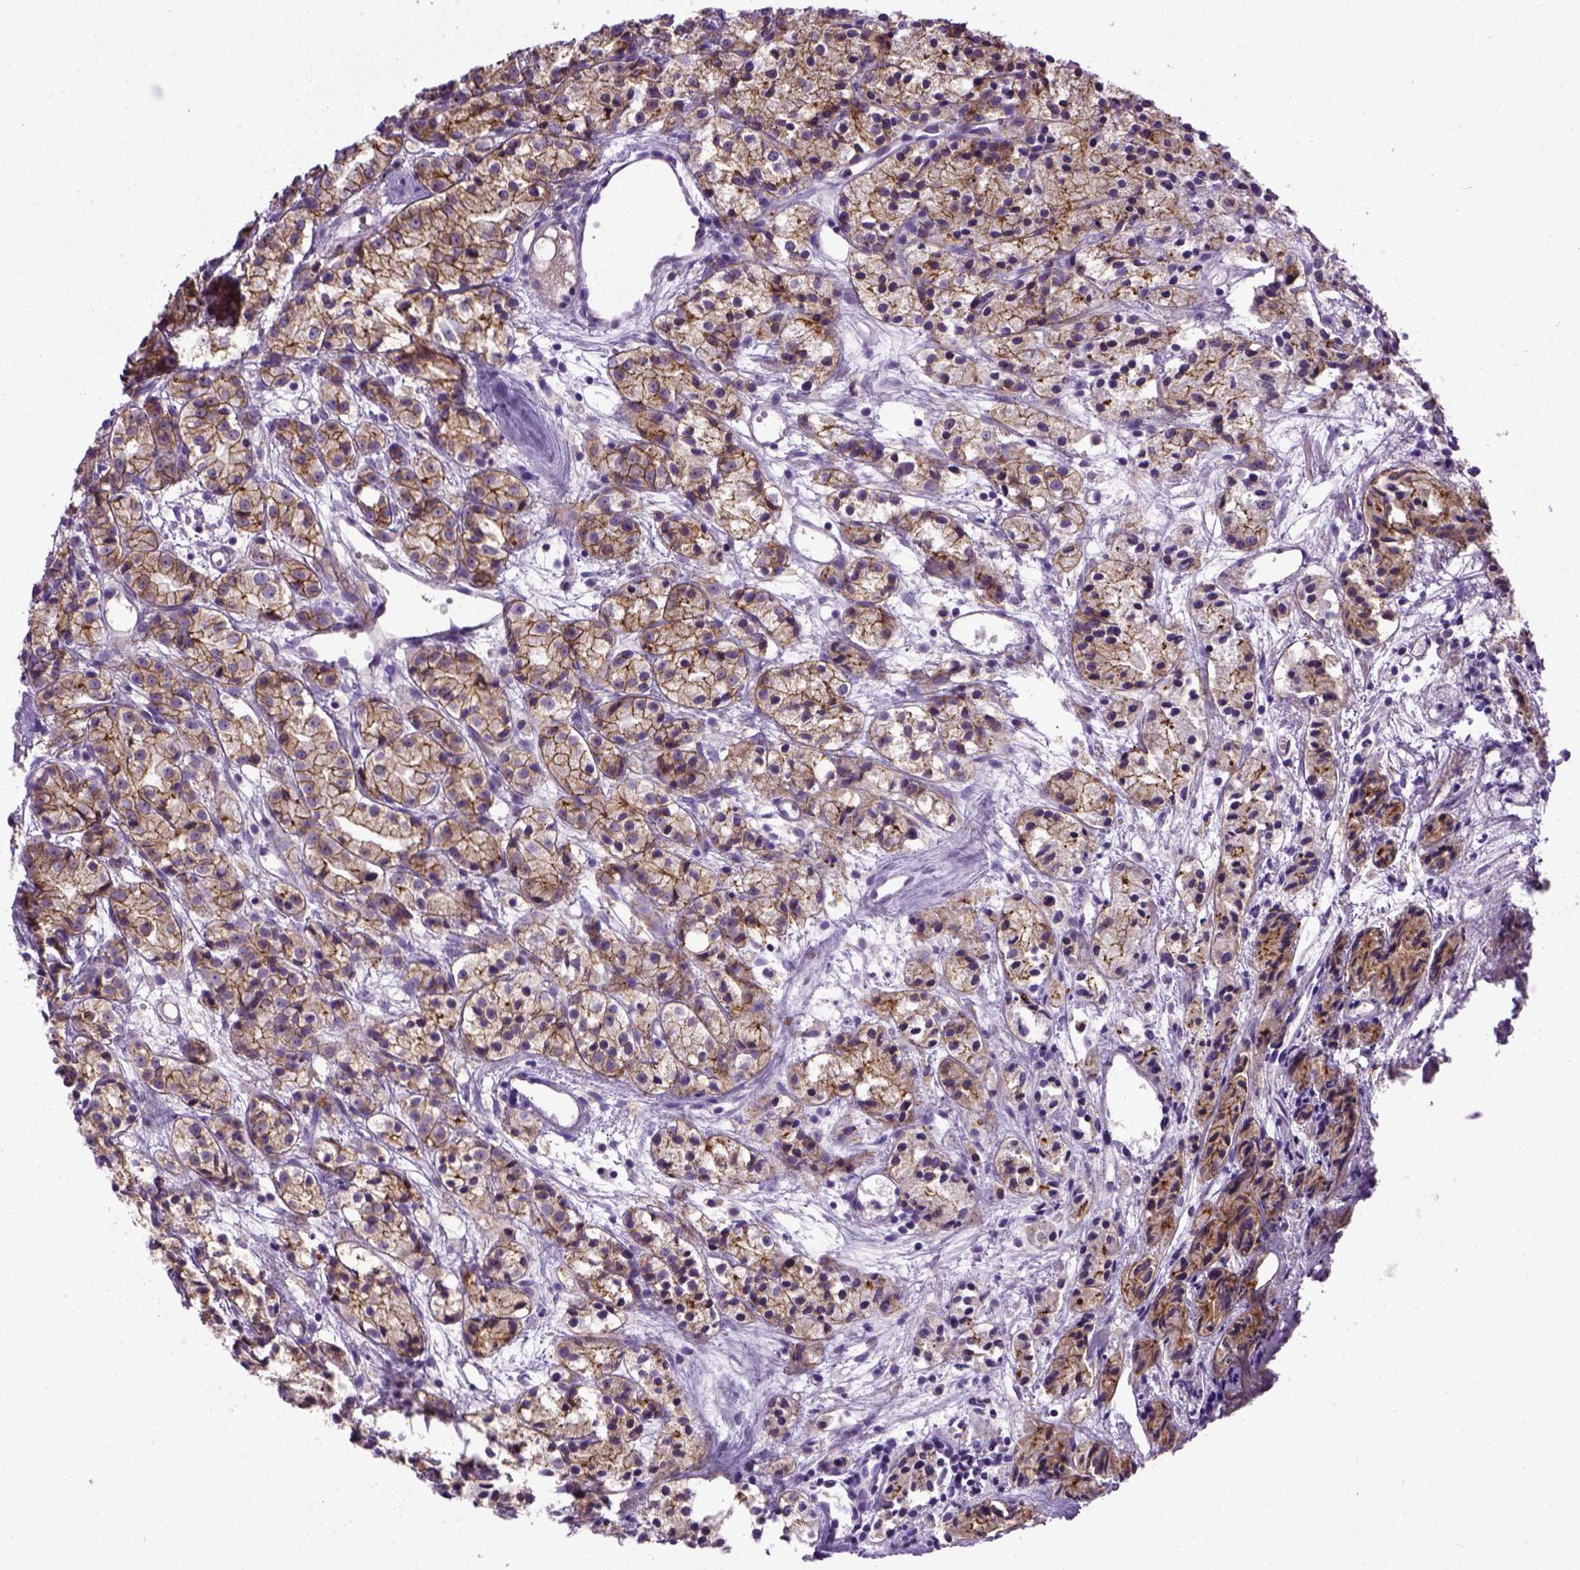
{"staining": {"intensity": "moderate", "quantity": ">75%", "location": "cytoplasmic/membranous"}, "tissue": "prostate cancer", "cell_type": "Tumor cells", "image_type": "cancer", "snomed": [{"axis": "morphology", "description": "Adenocarcinoma, Medium grade"}, {"axis": "topography", "description": "Prostate"}], "caption": "Immunohistochemistry (IHC) (DAB) staining of human prostate medium-grade adenocarcinoma demonstrates moderate cytoplasmic/membranous protein positivity in about >75% of tumor cells.", "gene": "CDH1", "patient": {"sex": "male", "age": 74}}